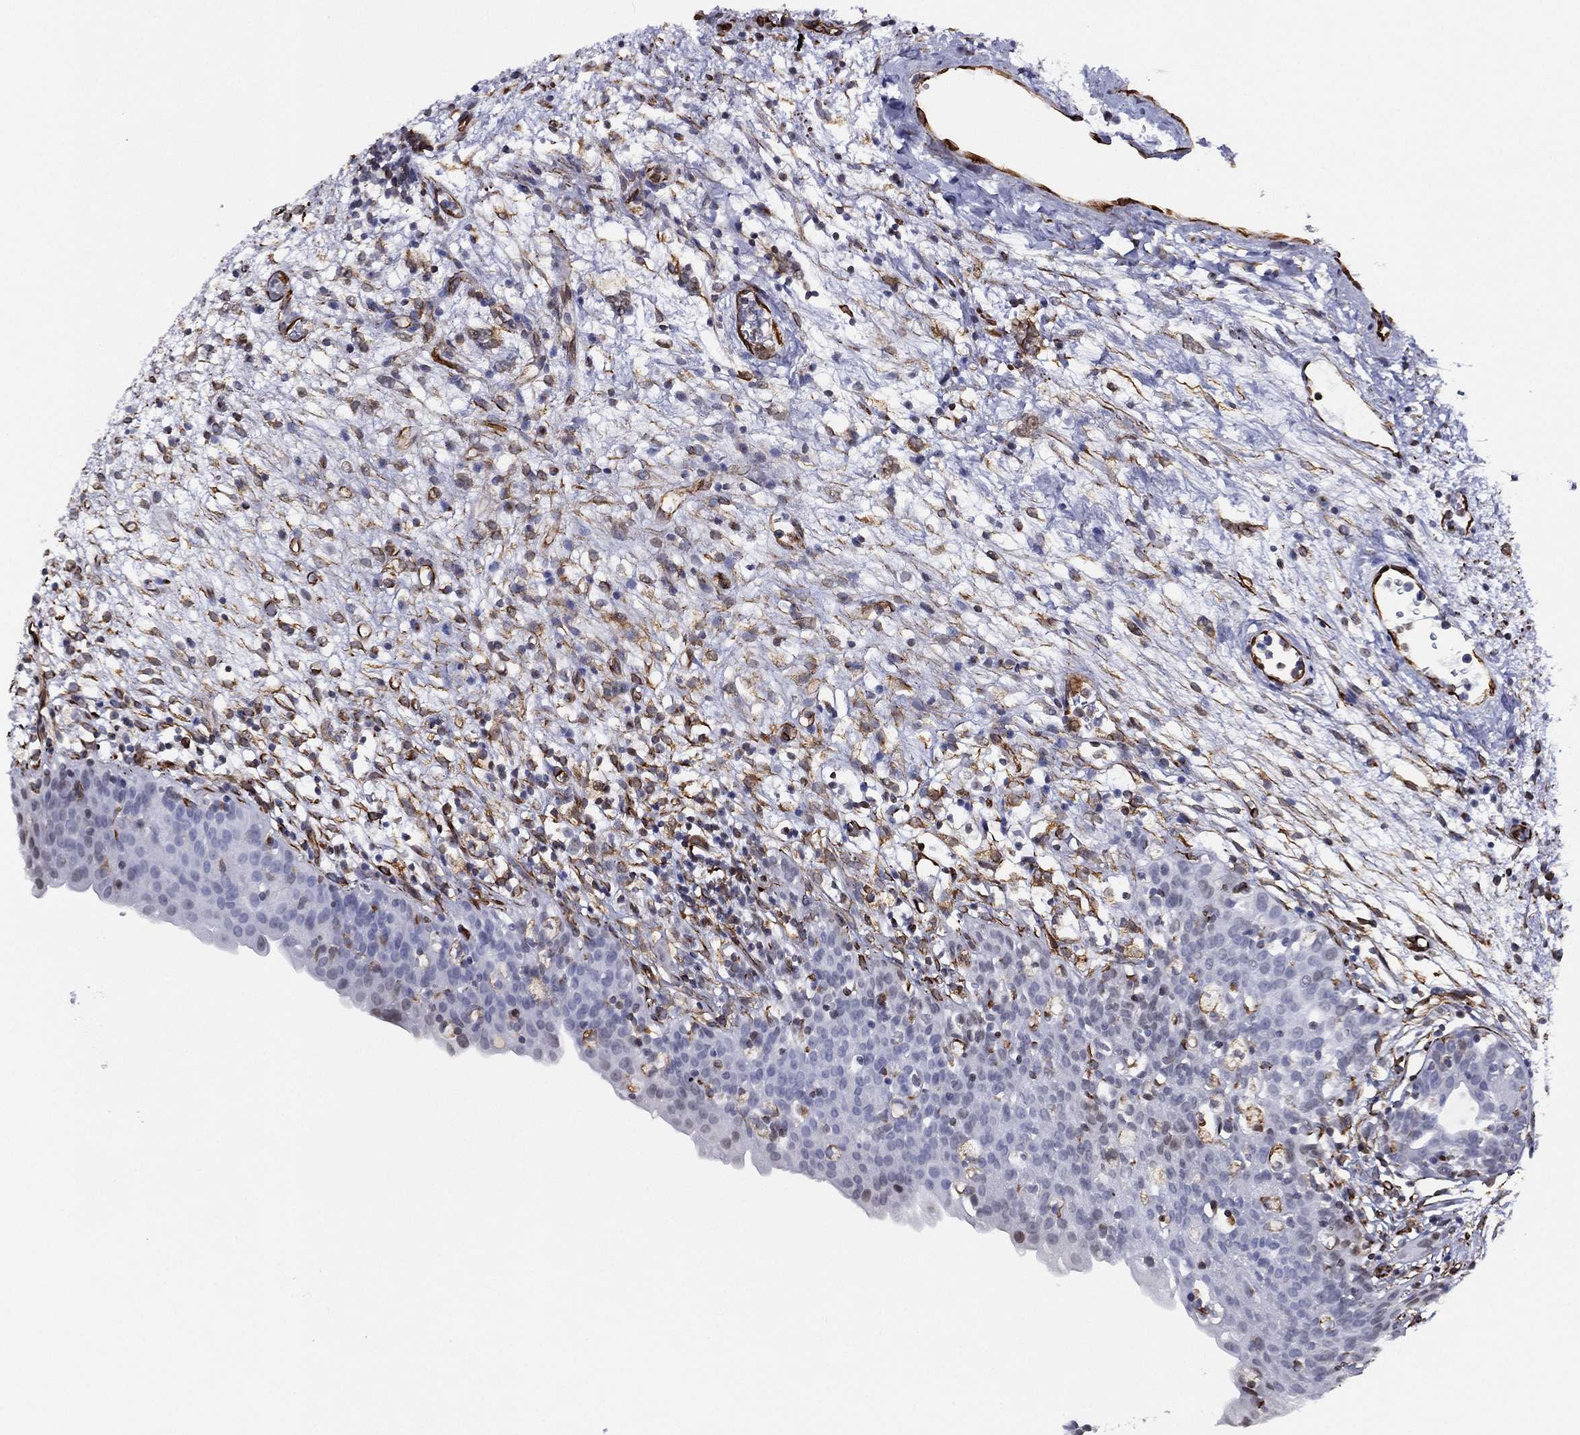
{"staining": {"intensity": "negative", "quantity": "none", "location": "none"}, "tissue": "urinary bladder", "cell_type": "Urothelial cells", "image_type": "normal", "snomed": [{"axis": "morphology", "description": "Normal tissue, NOS"}, {"axis": "topography", "description": "Urinary bladder"}], "caption": "Micrograph shows no significant protein positivity in urothelial cells of benign urinary bladder.", "gene": "MAS1", "patient": {"sex": "male", "age": 76}}